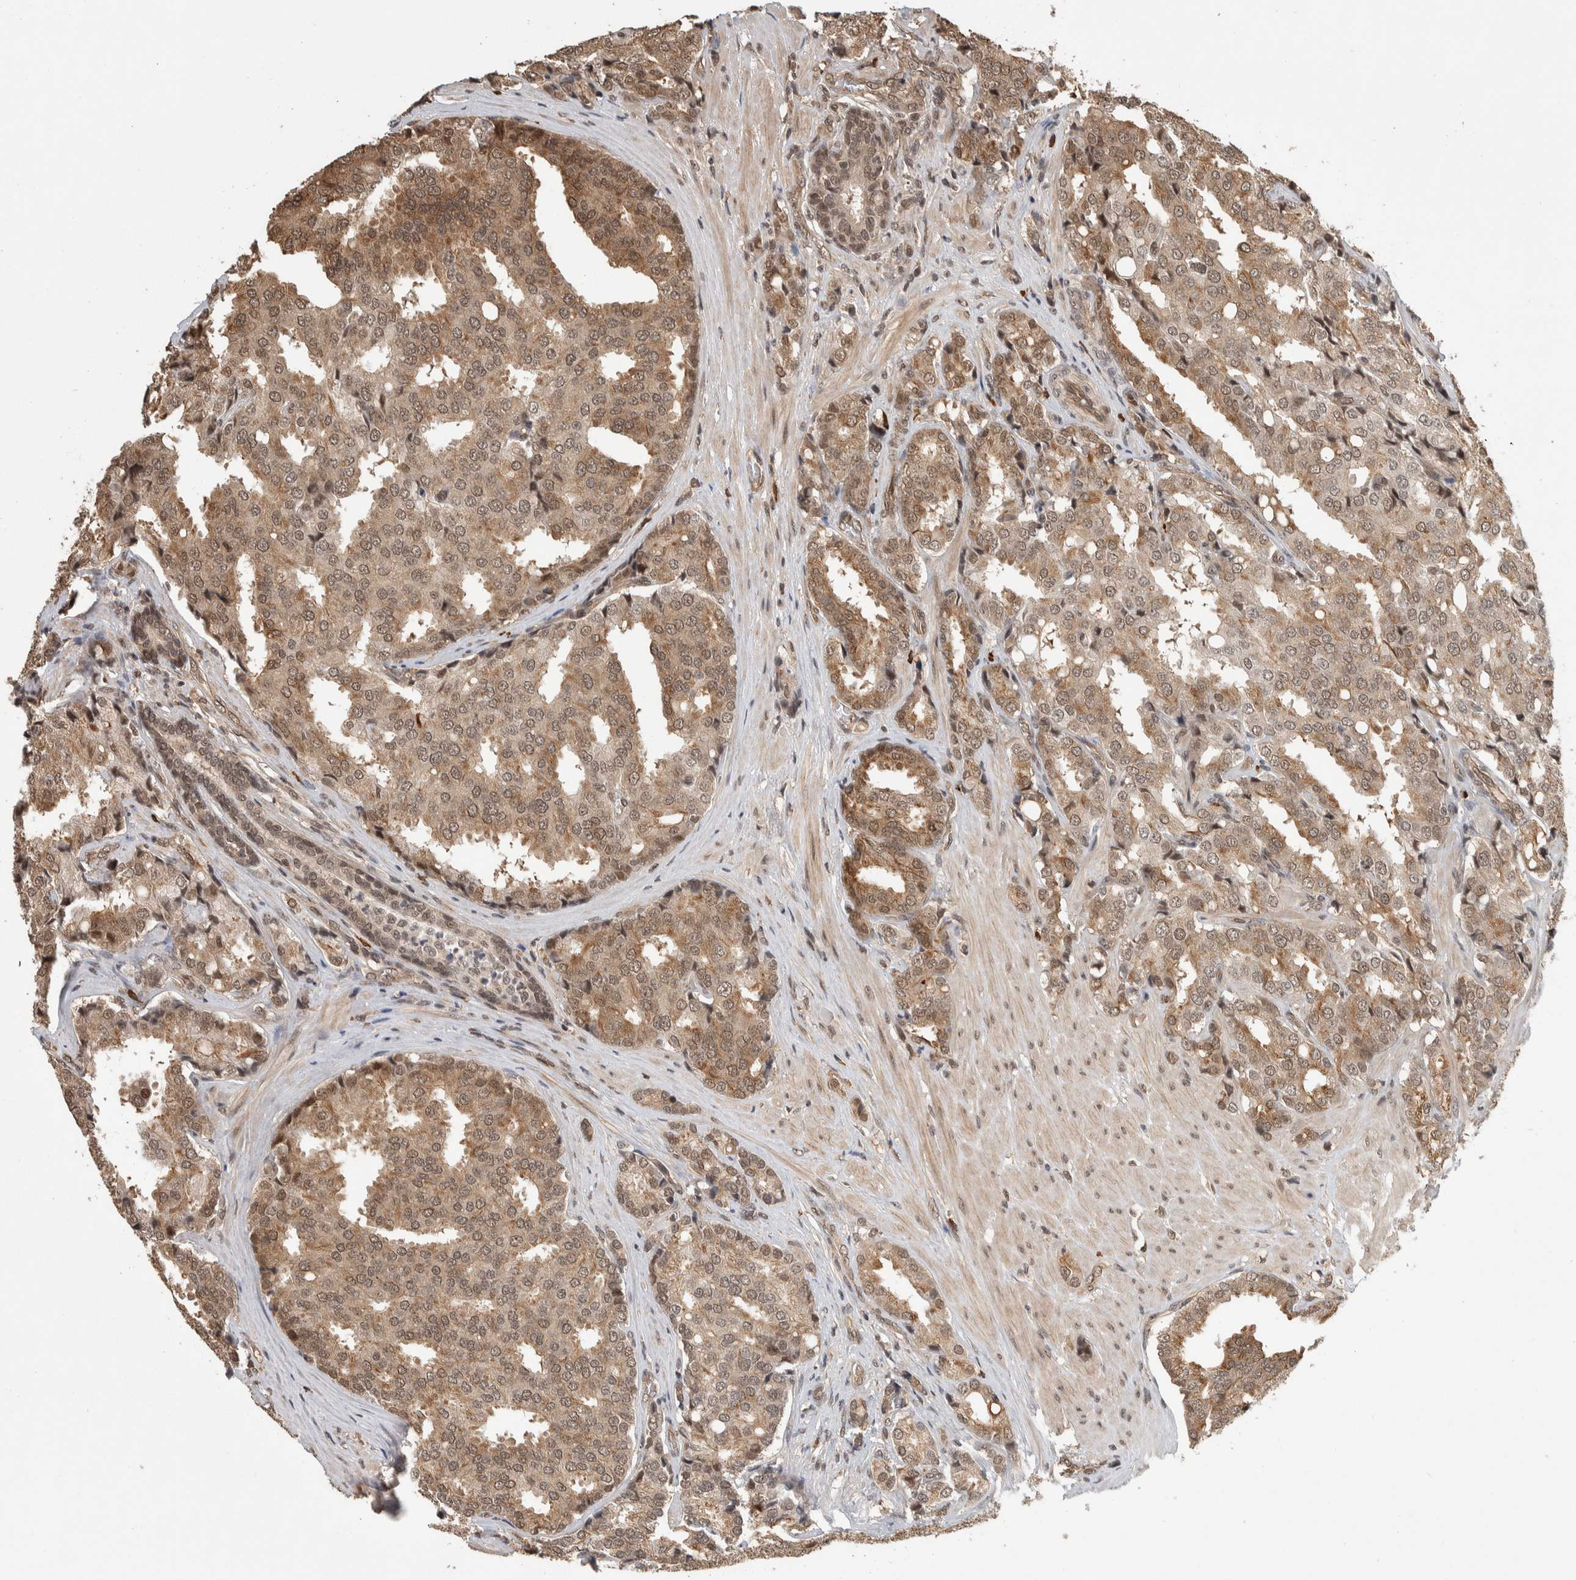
{"staining": {"intensity": "moderate", "quantity": "25%-75%", "location": "cytoplasmic/membranous,nuclear"}, "tissue": "prostate cancer", "cell_type": "Tumor cells", "image_type": "cancer", "snomed": [{"axis": "morphology", "description": "Adenocarcinoma, High grade"}, {"axis": "topography", "description": "Prostate"}], "caption": "Tumor cells demonstrate medium levels of moderate cytoplasmic/membranous and nuclear expression in approximately 25%-75% of cells in prostate cancer.", "gene": "ZNF592", "patient": {"sex": "male", "age": 50}}